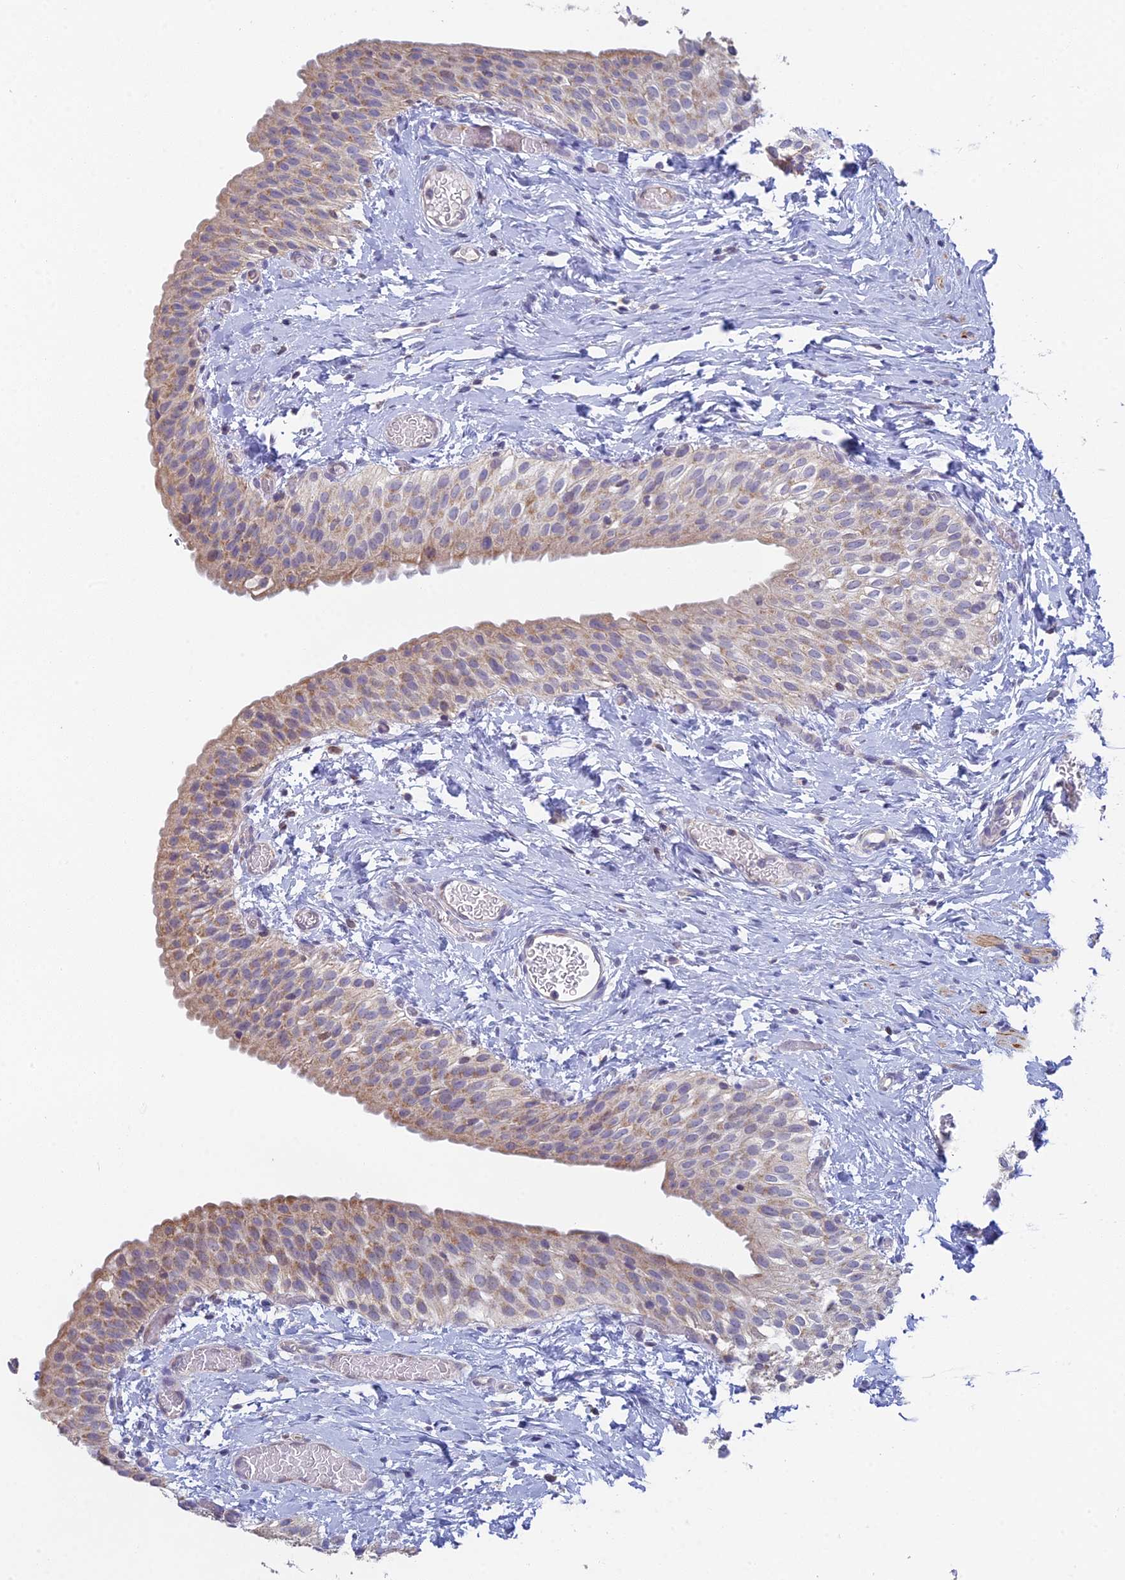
{"staining": {"intensity": "moderate", "quantity": "25%-75%", "location": "cytoplasmic/membranous"}, "tissue": "urinary bladder", "cell_type": "Urothelial cells", "image_type": "normal", "snomed": [{"axis": "morphology", "description": "Normal tissue, NOS"}, {"axis": "topography", "description": "Urinary bladder"}], "caption": "Immunohistochemical staining of normal human urinary bladder reveals medium levels of moderate cytoplasmic/membranous expression in approximately 25%-75% of urothelial cells. Using DAB (3,3'-diaminobenzidine) (brown) and hematoxylin (blue) stains, captured at high magnification using brightfield microscopy.", "gene": "REXO5", "patient": {"sex": "male", "age": 1}}